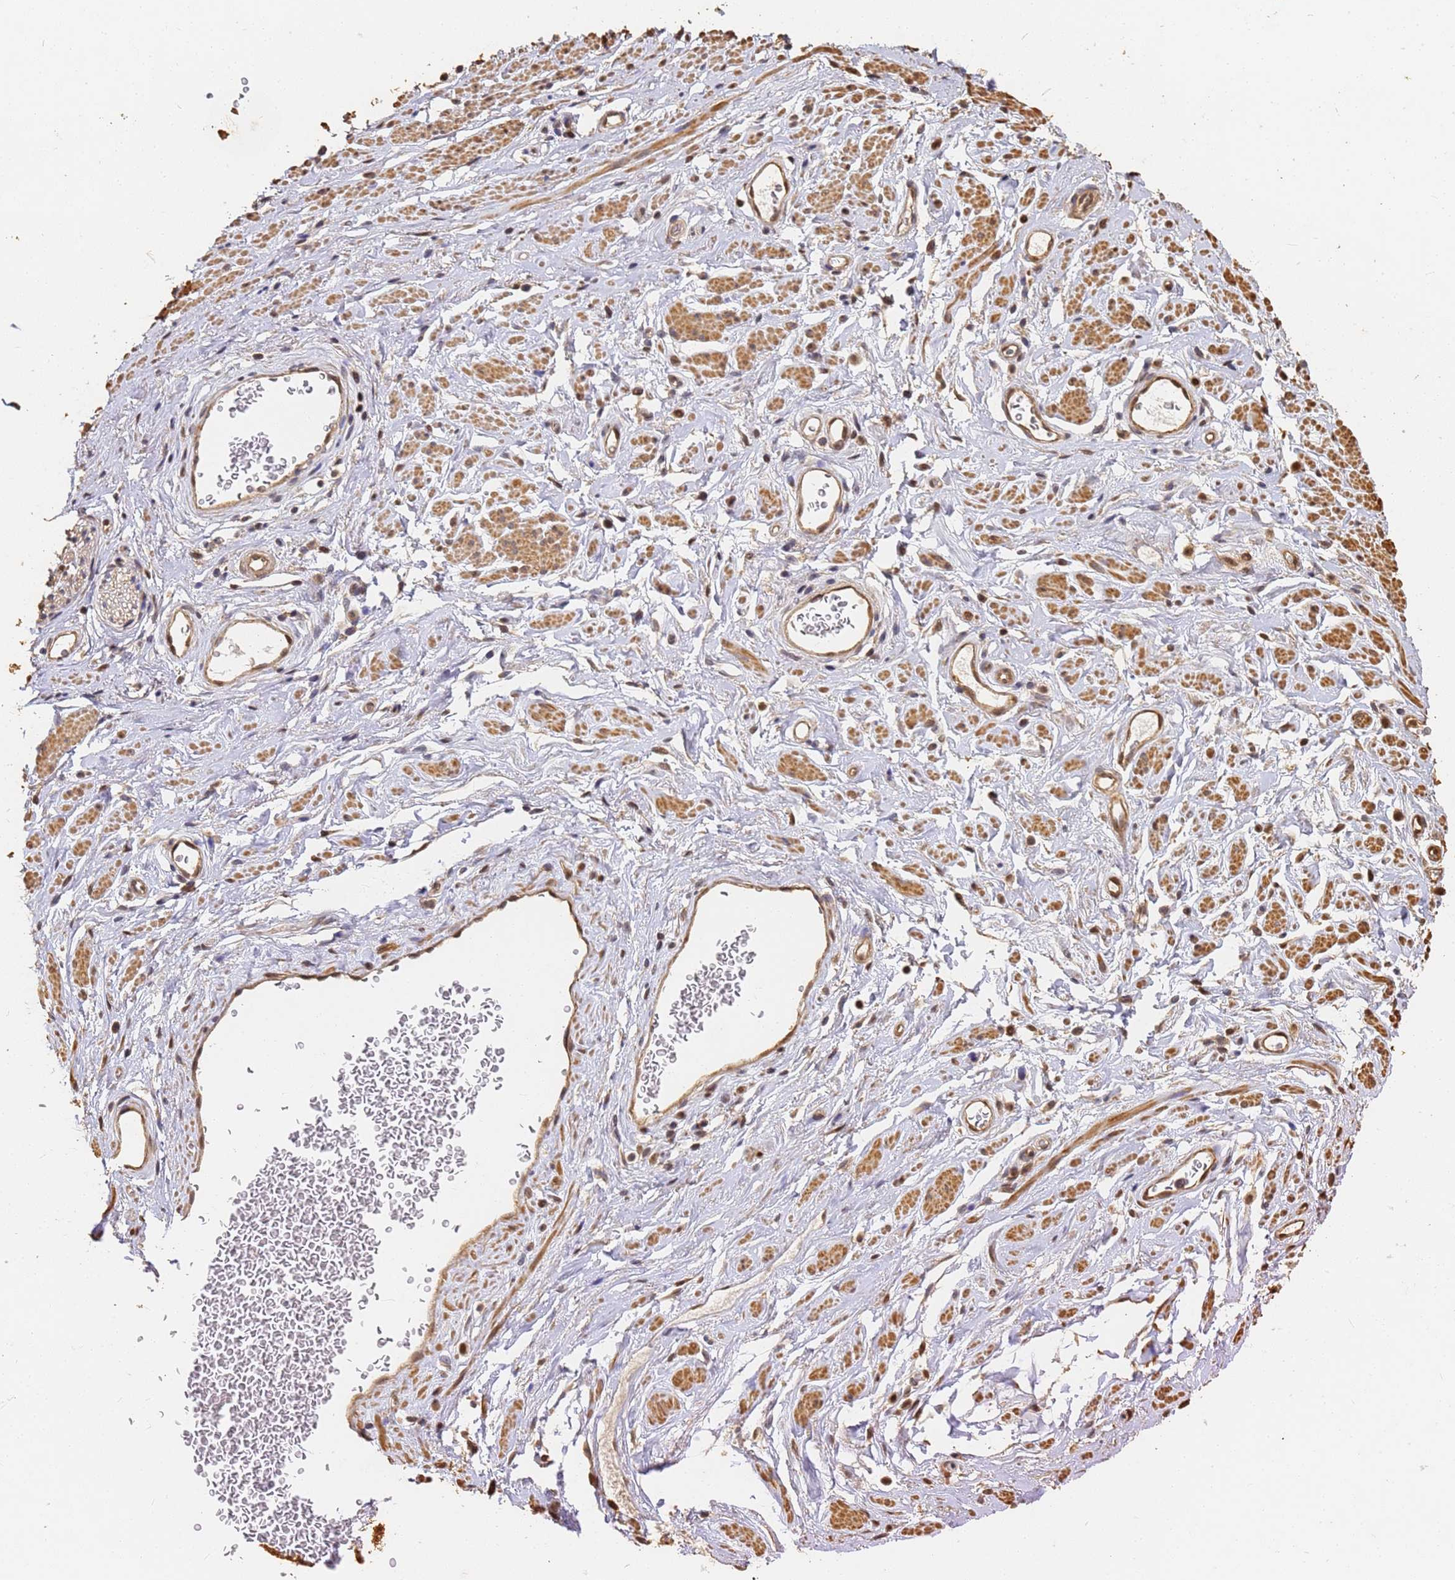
{"staining": {"intensity": "strong", "quantity": ">75%", "location": "cytoplasmic/membranous,nuclear"}, "tissue": "adipose tissue", "cell_type": "Adipocytes", "image_type": "normal", "snomed": [{"axis": "morphology", "description": "Normal tissue, NOS"}, {"axis": "morphology", "description": "Adenocarcinoma, NOS"}, {"axis": "topography", "description": "Rectum"}, {"axis": "topography", "description": "Vagina"}, {"axis": "topography", "description": "Peripheral nerve tissue"}], "caption": "DAB (3,3'-diaminobenzidine) immunohistochemical staining of normal adipose tissue reveals strong cytoplasmic/membranous,nuclear protein positivity in approximately >75% of adipocytes.", "gene": "JAK2", "patient": {"sex": "female", "age": 71}}